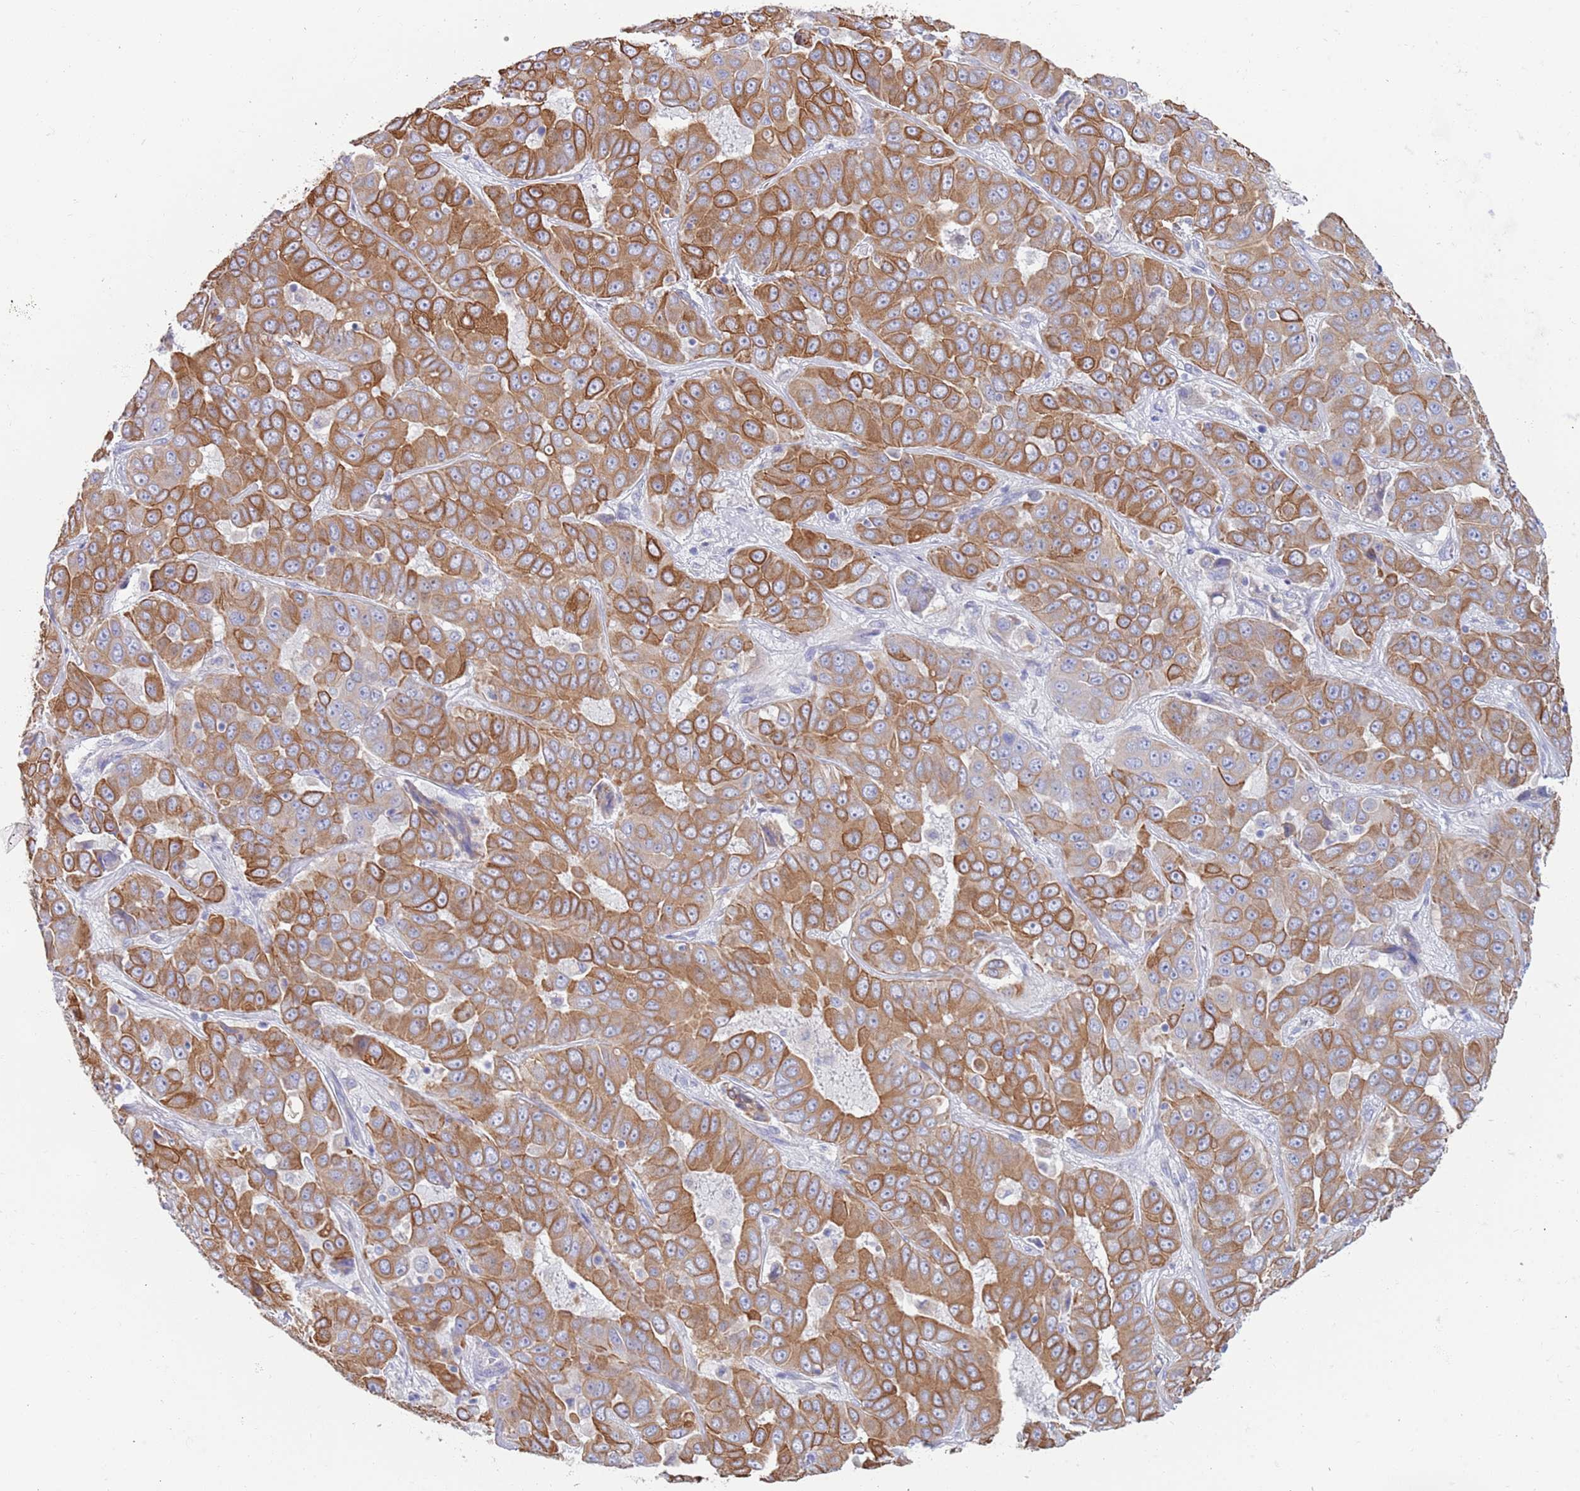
{"staining": {"intensity": "moderate", "quantity": ">75%", "location": "cytoplasmic/membranous"}, "tissue": "liver cancer", "cell_type": "Tumor cells", "image_type": "cancer", "snomed": [{"axis": "morphology", "description": "Cholangiocarcinoma"}, {"axis": "topography", "description": "Liver"}], "caption": "A brown stain labels moderate cytoplasmic/membranous staining of a protein in cholangiocarcinoma (liver) tumor cells.", "gene": "CCDC149", "patient": {"sex": "female", "age": 52}}